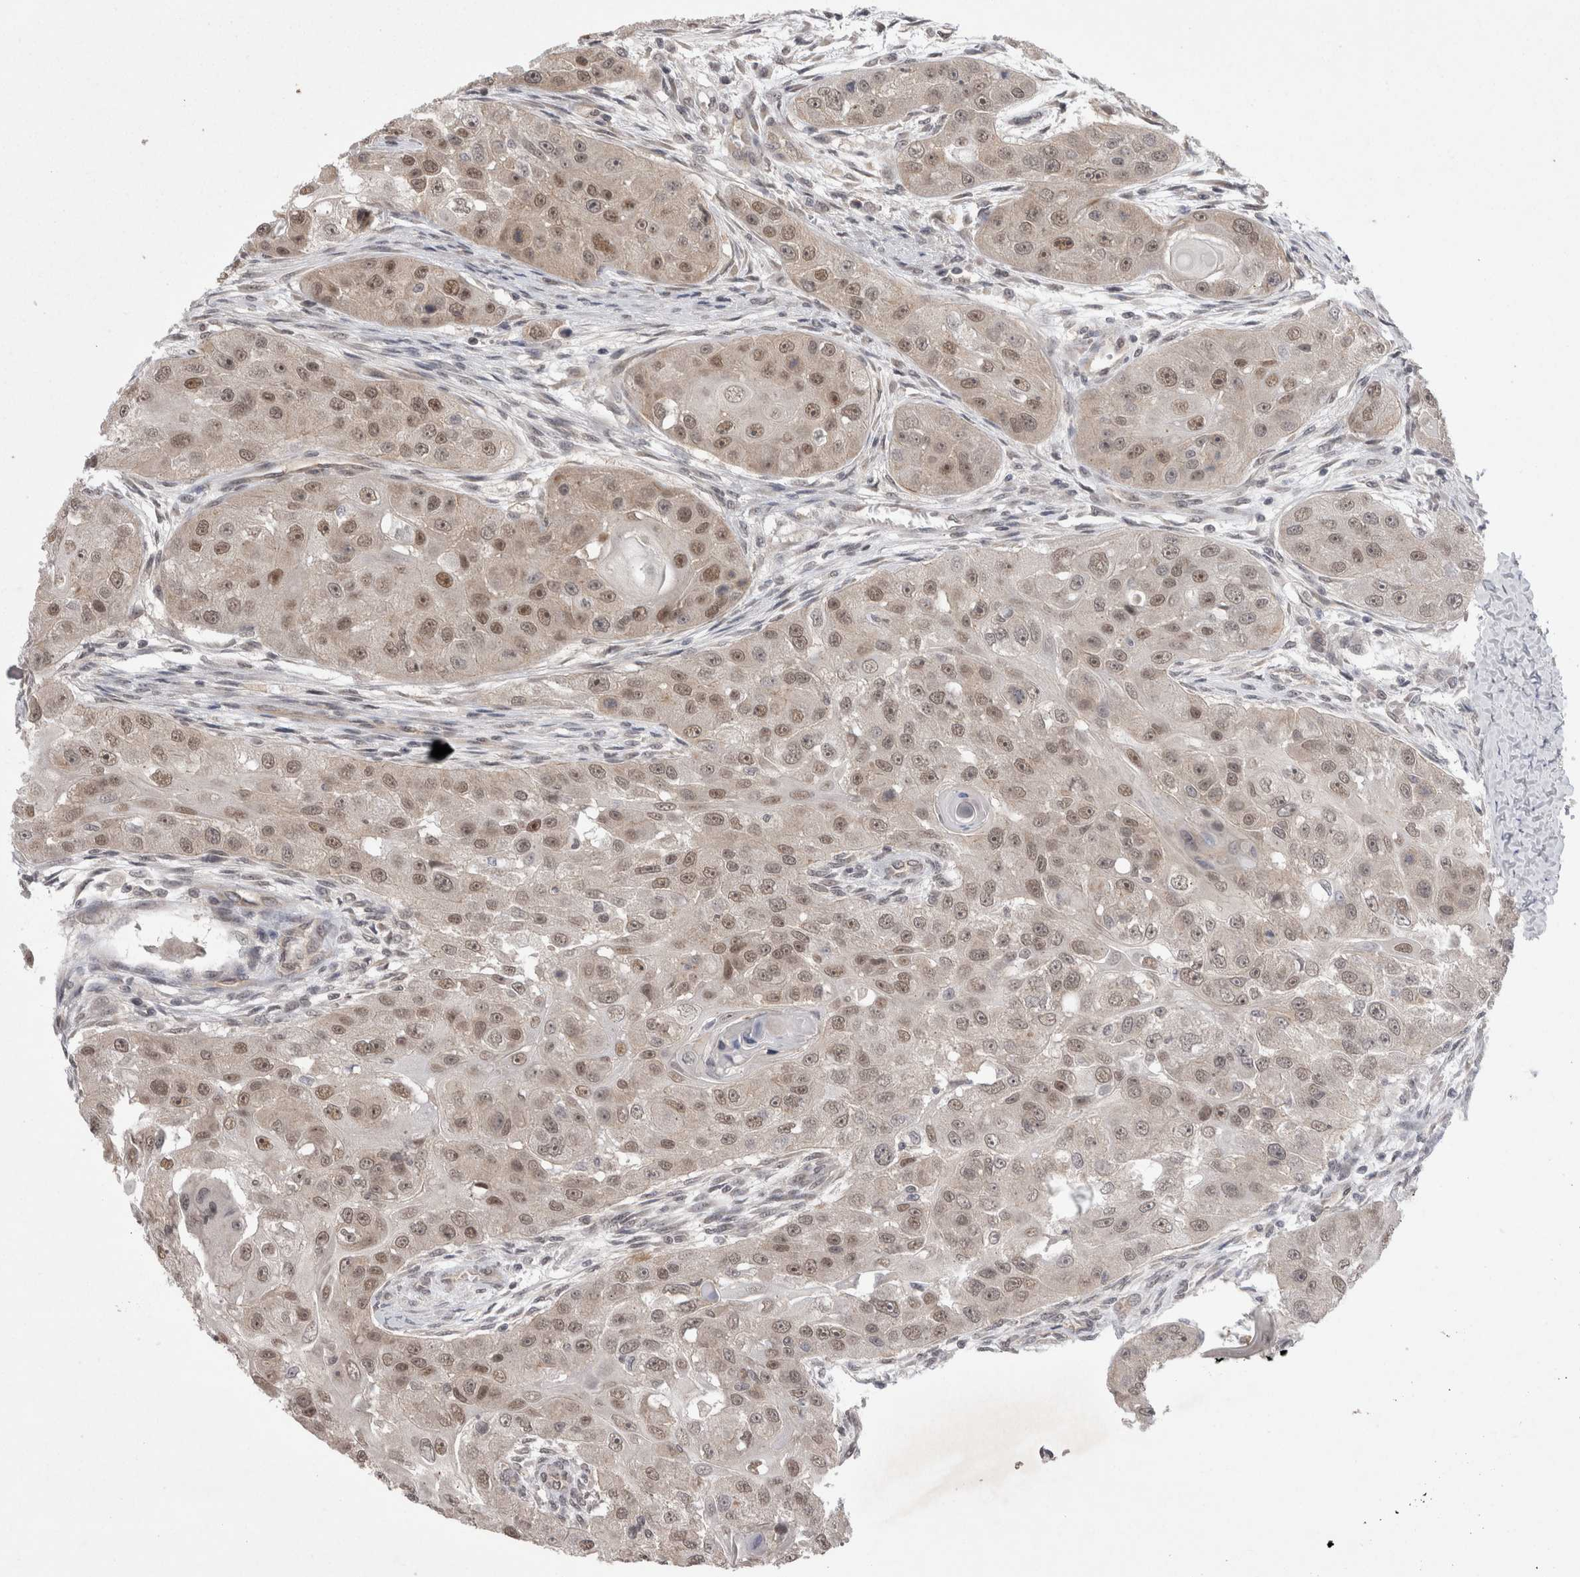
{"staining": {"intensity": "weak", "quantity": ">75%", "location": "nuclear"}, "tissue": "head and neck cancer", "cell_type": "Tumor cells", "image_type": "cancer", "snomed": [{"axis": "morphology", "description": "Normal tissue, NOS"}, {"axis": "morphology", "description": "Squamous cell carcinoma, NOS"}, {"axis": "topography", "description": "Skeletal muscle"}, {"axis": "topography", "description": "Head-Neck"}], "caption": "This micrograph shows immunohistochemistry staining of human head and neck squamous cell carcinoma, with low weak nuclear expression in approximately >75% of tumor cells.", "gene": "ZNF341", "patient": {"sex": "male", "age": 51}}